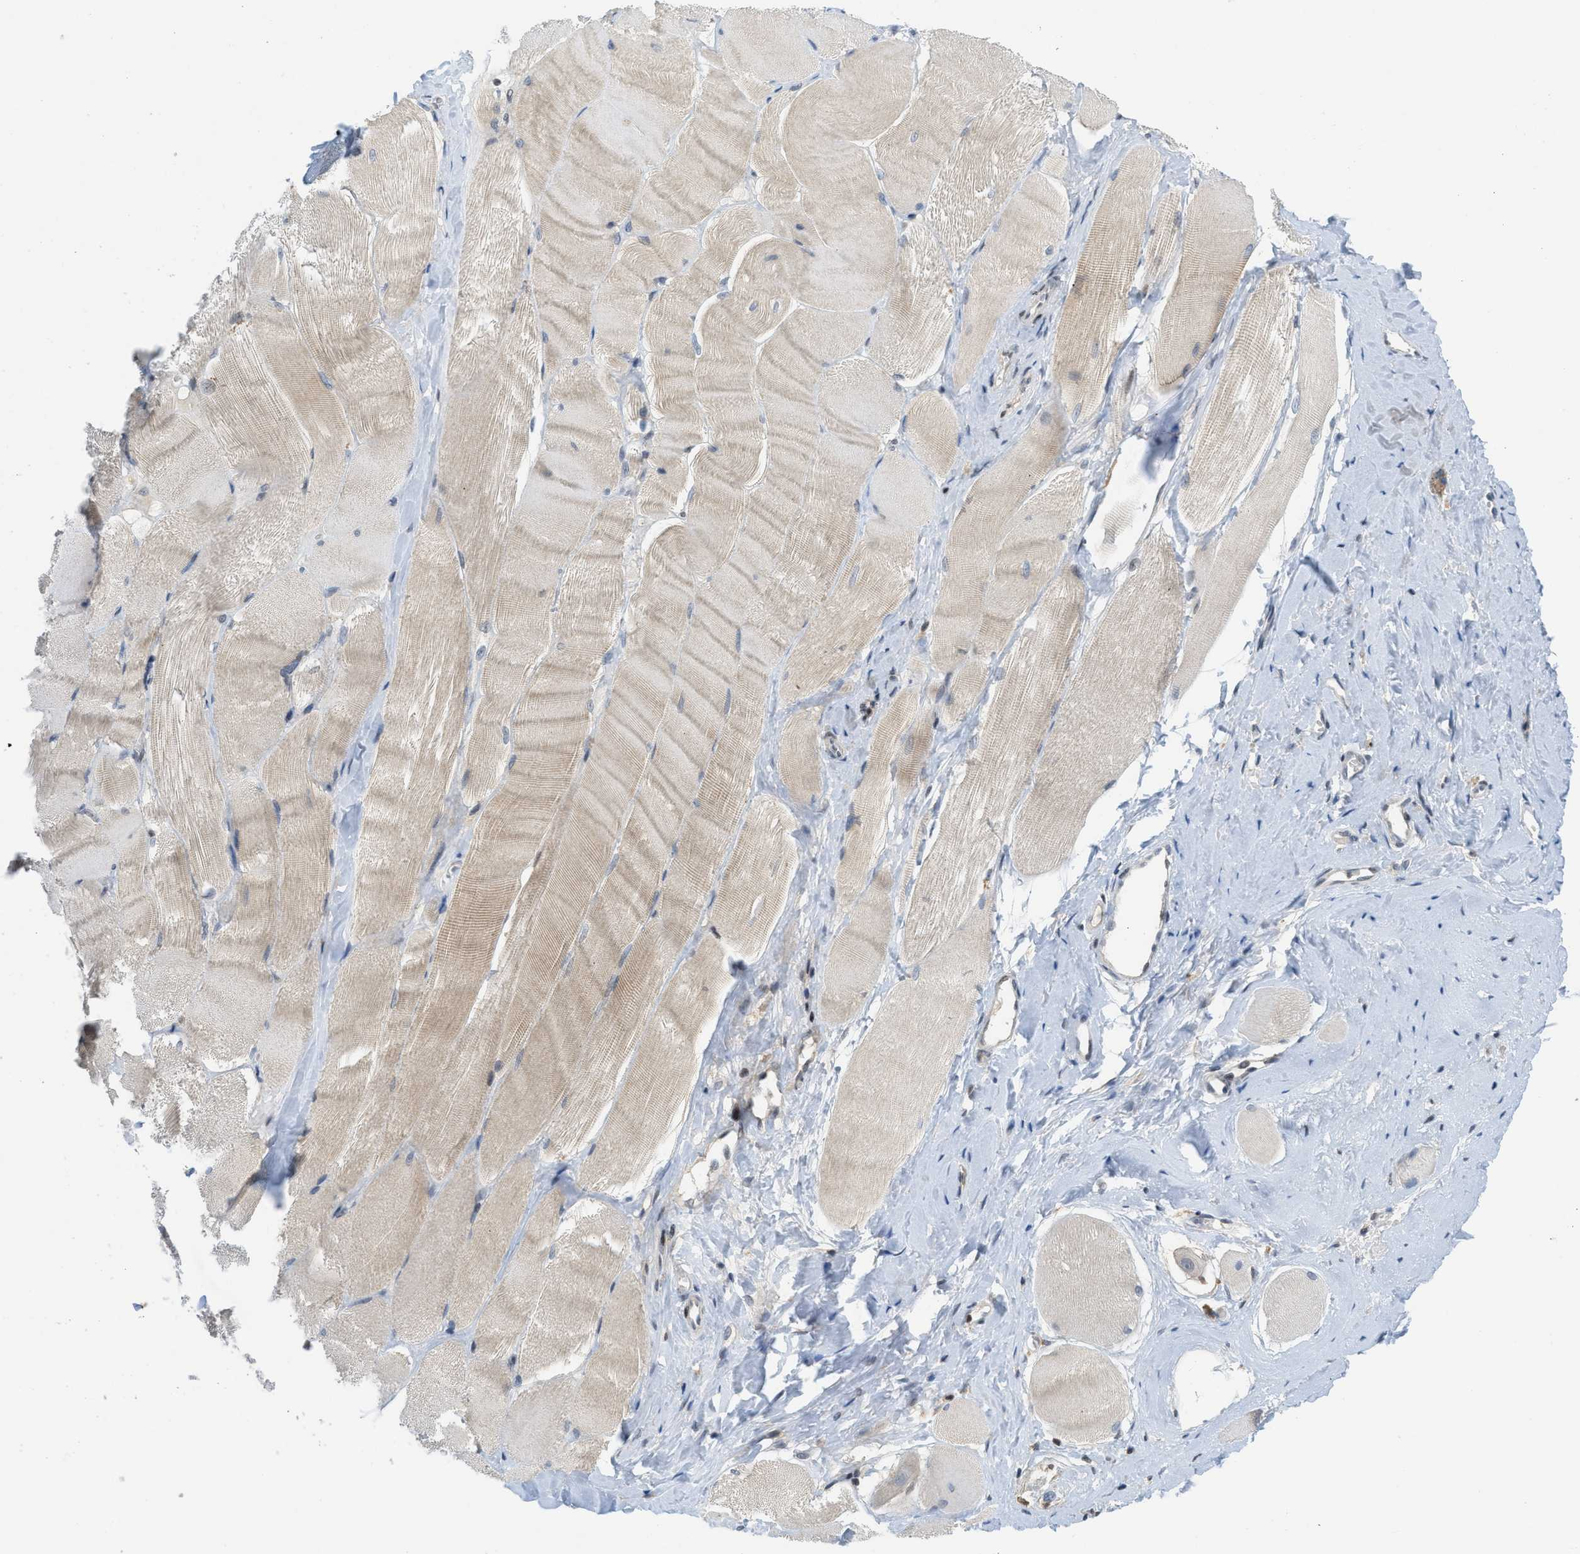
{"staining": {"intensity": "moderate", "quantity": "<25%", "location": "cytoplasmic/membranous,nuclear"}, "tissue": "skeletal muscle", "cell_type": "Myocytes", "image_type": "normal", "snomed": [{"axis": "morphology", "description": "Normal tissue, NOS"}, {"axis": "morphology", "description": "Squamous cell carcinoma, NOS"}, {"axis": "topography", "description": "Skeletal muscle"}], "caption": "DAB (3,3'-diaminobenzidine) immunohistochemical staining of normal skeletal muscle displays moderate cytoplasmic/membranous,nuclear protein staining in approximately <25% of myocytes. The protein is stained brown, and the nuclei are stained in blue (DAB IHC with brightfield microscopy, high magnification).", "gene": "ING1", "patient": {"sex": "male", "age": 51}}